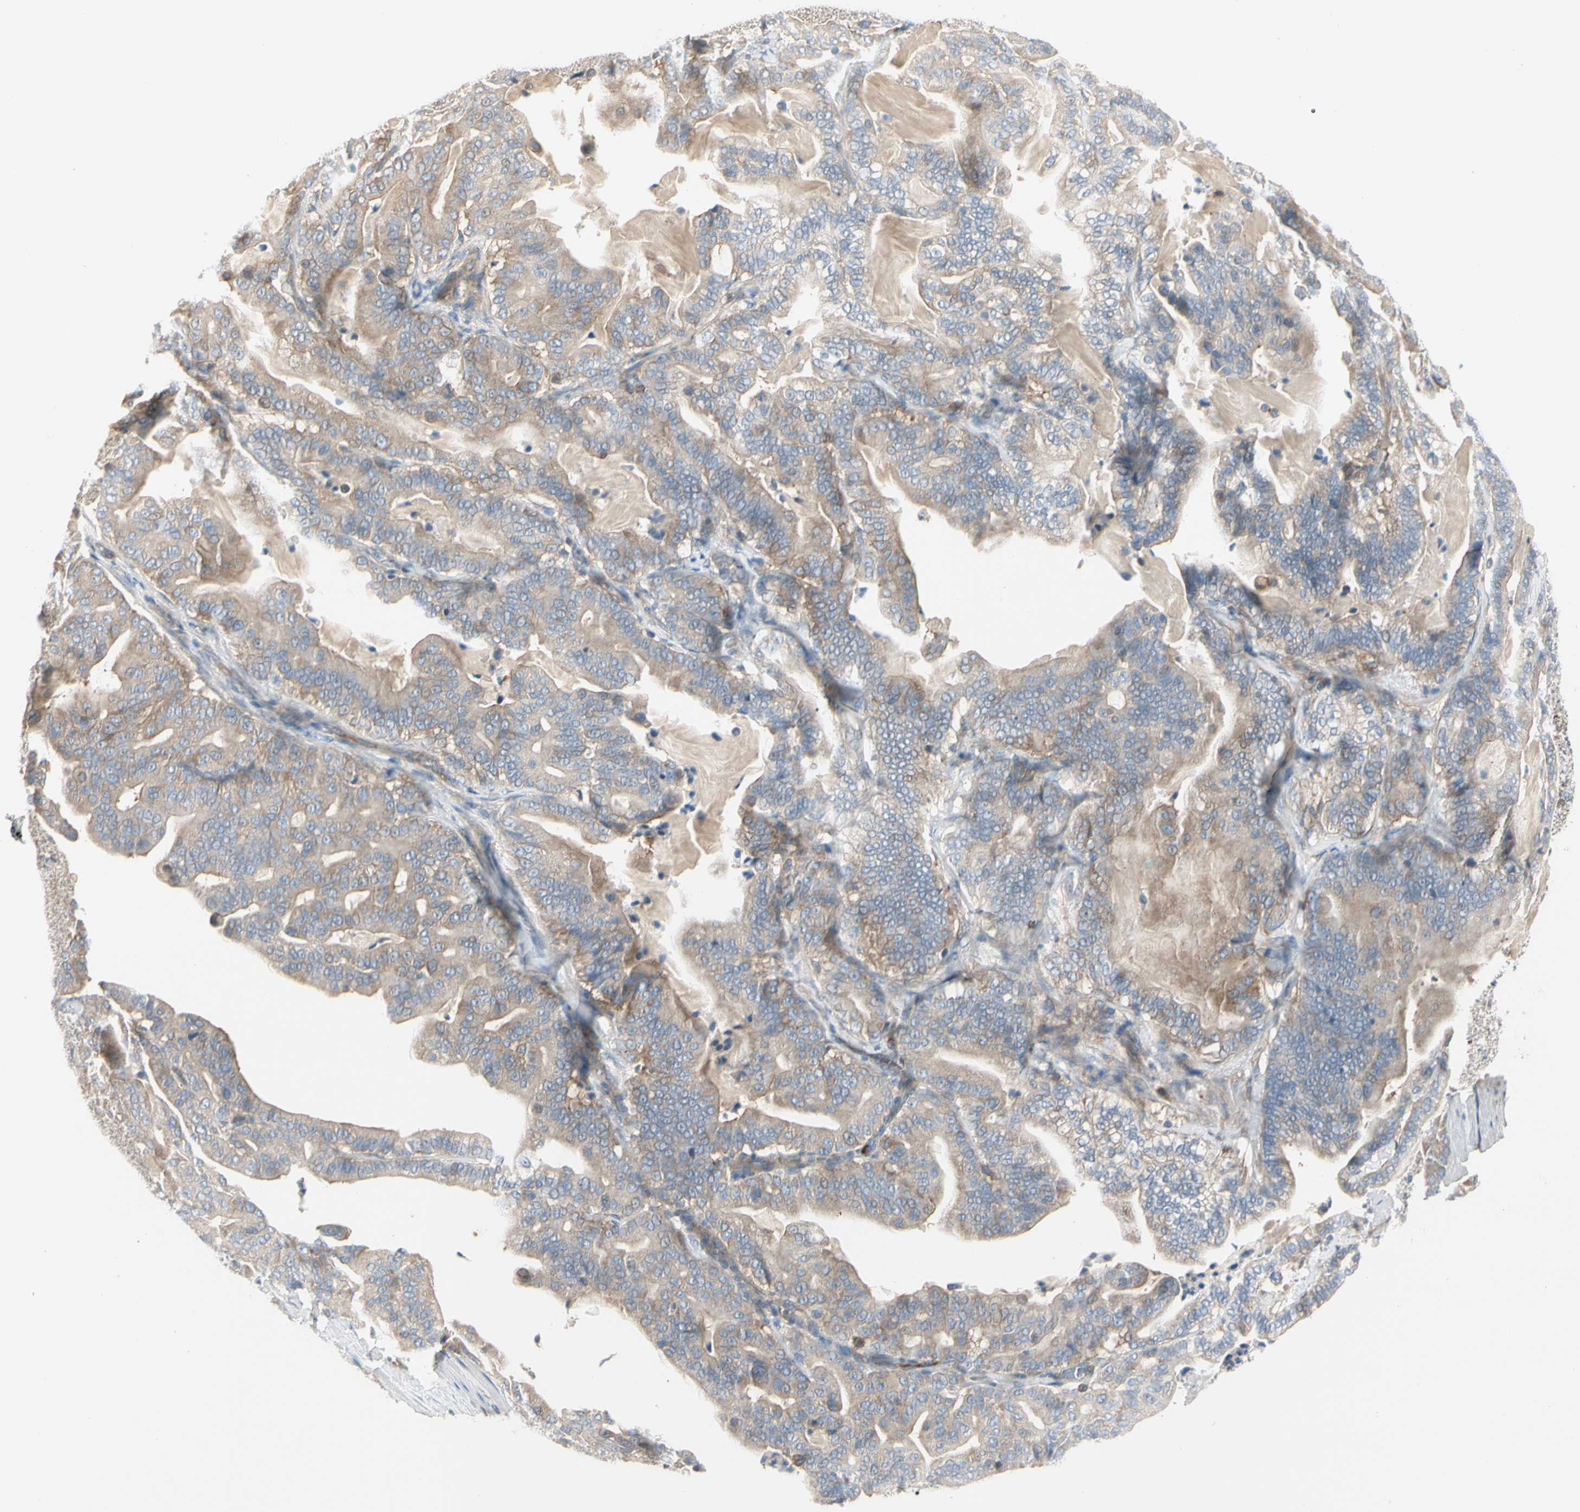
{"staining": {"intensity": "weak", "quantity": ">75%", "location": "cytoplasmic/membranous"}, "tissue": "pancreatic cancer", "cell_type": "Tumor cells", "image_type": "cancer", "snomed": [{"axis": "morphology", "description": "Adenocarcinoma, NOS"}, {"axis": "topography", "description": "Pancreas"}], "caption": "Tumor cells reveal weak cytoplasmic/membranous staining in about >75% of cells in pancreatic adenocarcinoma. (brown staining indicates protein expression, while blue staining denotes nuclei).", "gene": "NFKB2", "patient": {"sex": "male", "age": 63}}